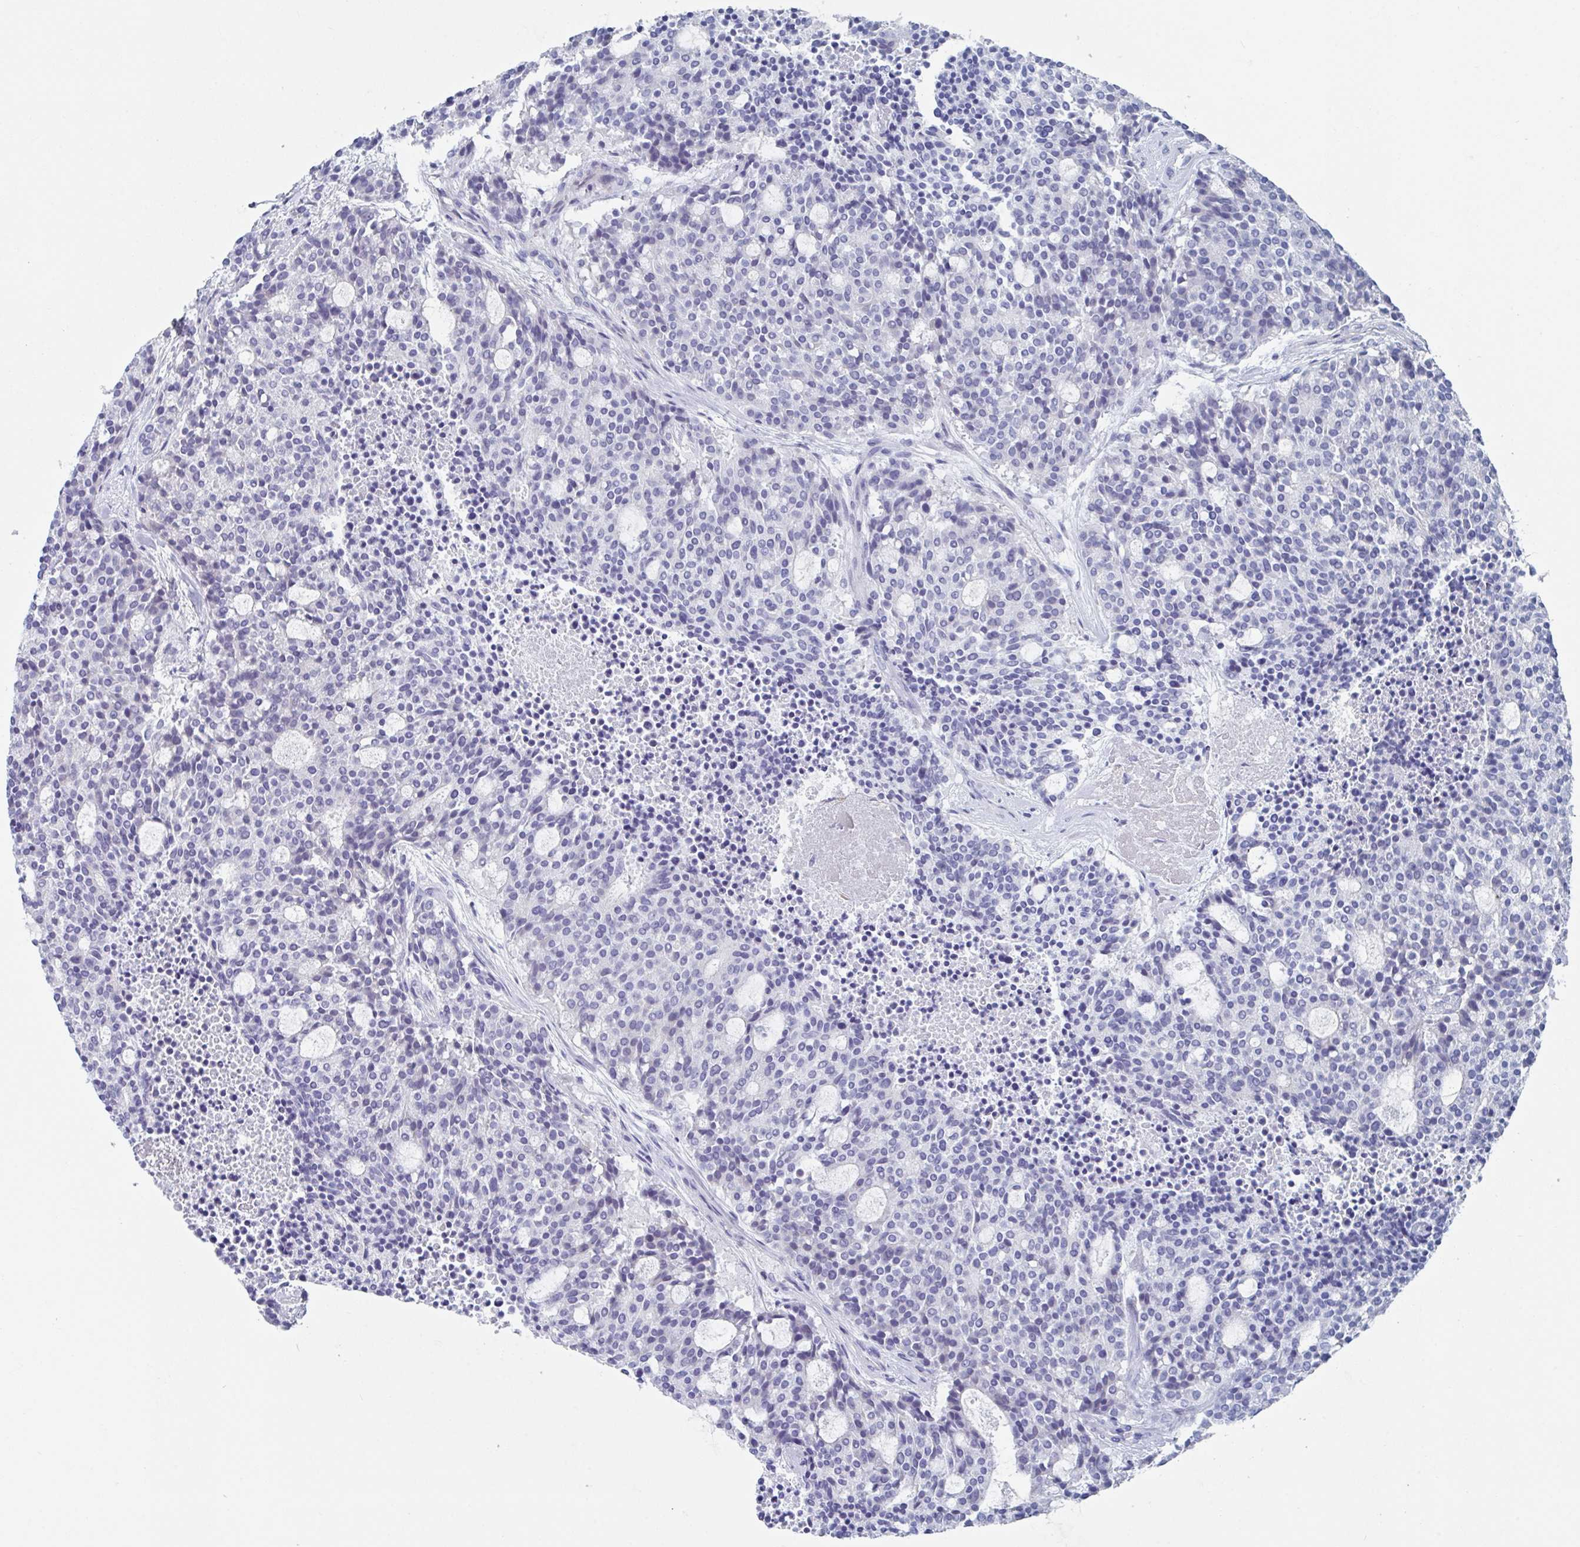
{"staining": {"intensity": "negative", "quantity": "none", "location": "none"}, "tissue": "carcinoid", "cell_type": "Tumor cells", "image_type": "cancer", "snomed": [{"axis": "morphology", "description": "Carcinoid, malignant, NOS"}, {"axis": "topography", "description": "Pancreas"}], "caption": "Image shows no significant protein positivity in tumor cells of malignant carcinoid. The staining is performed using DAB brown chromogen with nuclei counter-stained in using hematoxylin.", "gene": "NT5C3B", "patient": {"sex": "female", "age": 54}}